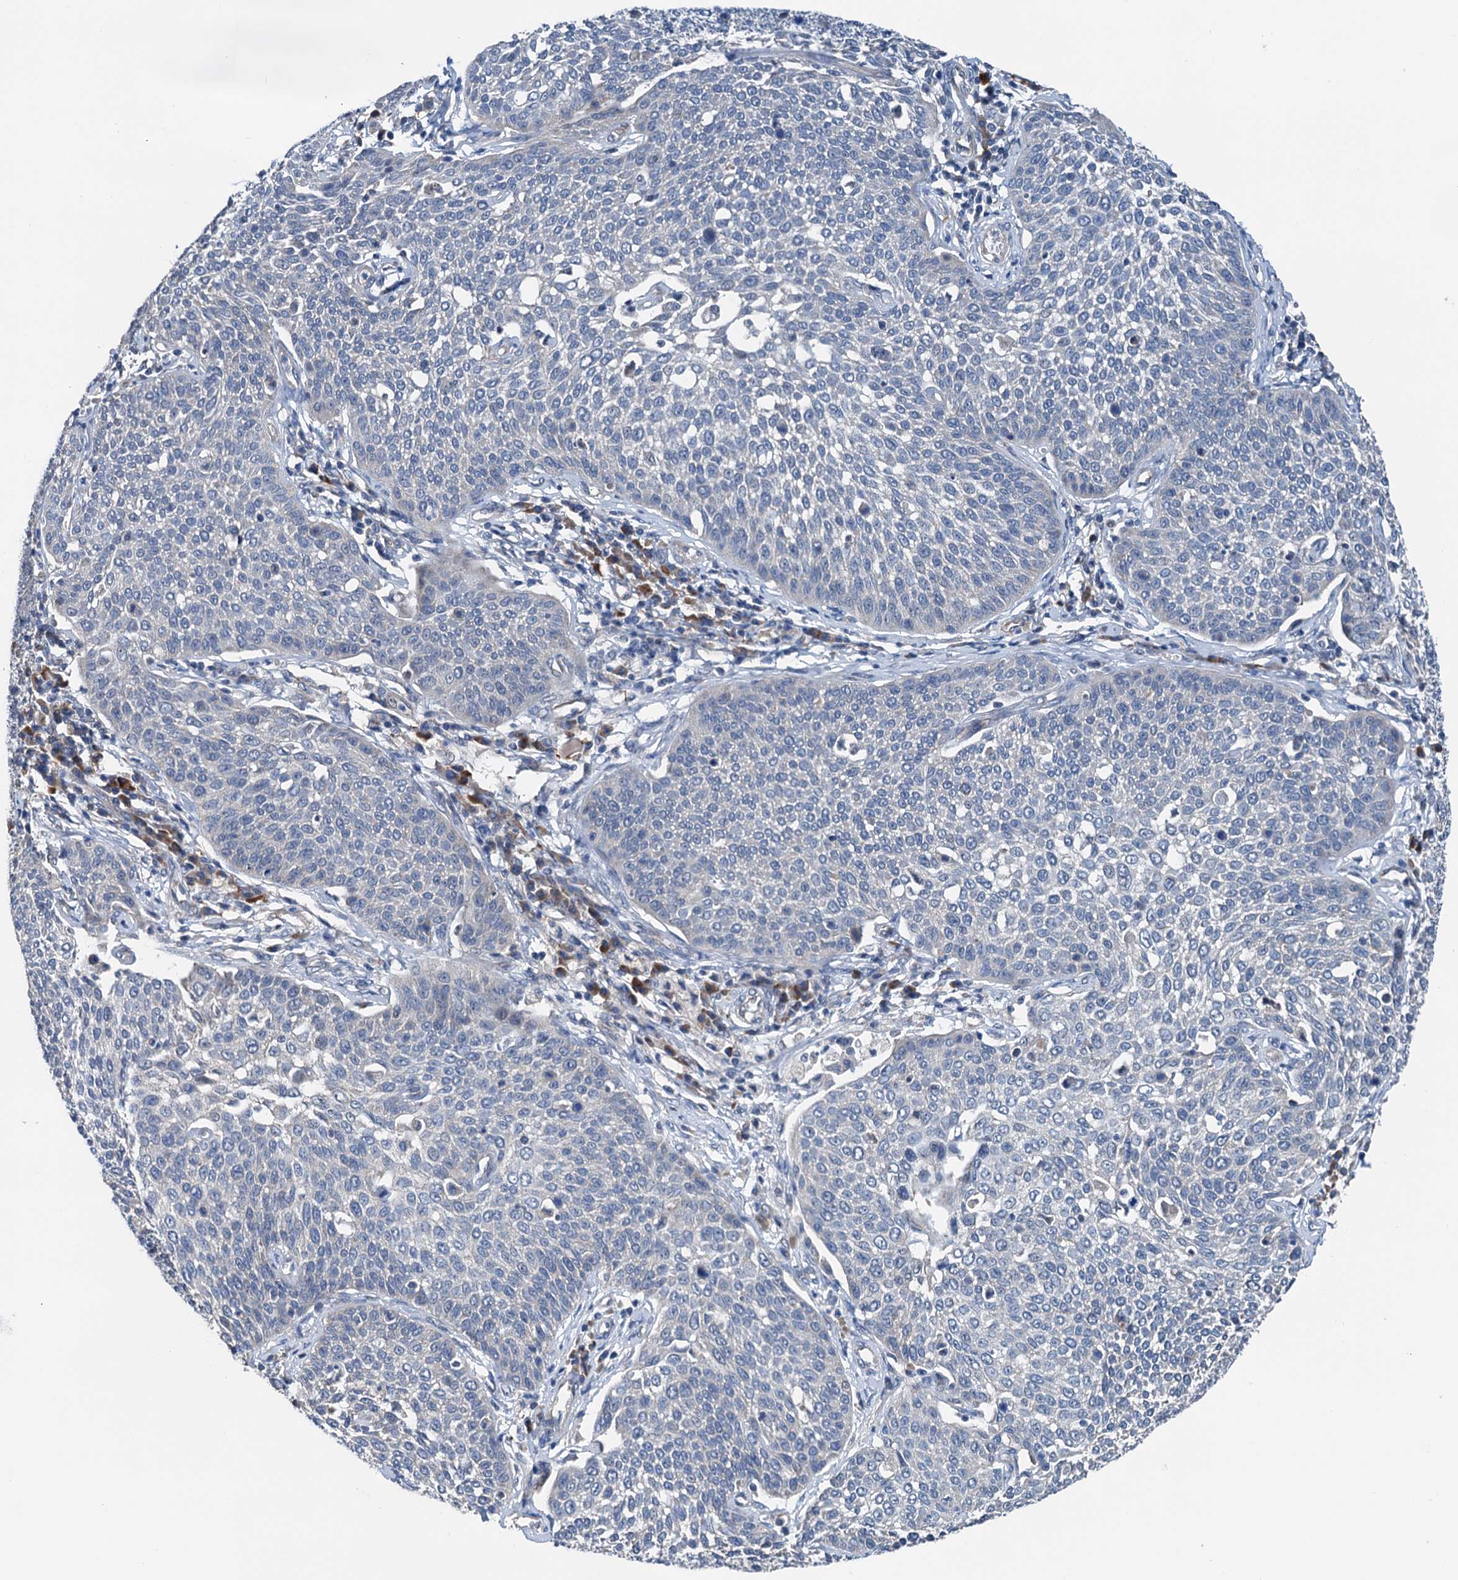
{"staining": {"intensity": "negative", "quantity": "none", "location": "none"}, "tissue": "cervical cancer", "cell_type": "Tumor cells", "image_type": "cancer", "snomed": [{"axis": "morphology", "description": "Squamous cell carcinoma, NOS"}, {"axis": "topography", "description": "Cervix"}], "caption": "Immunohistochemistry photomicrograph of human cervical cancer (squamous cell carcinoma) stained for a protein (brown), which demonstrates no expression in tumor cells. (DAB immunohistochemistry (IHC) with hematoxylin counter stain).", "gene": "ELAC1", "patient": {"sex": "female", "age": 34}}